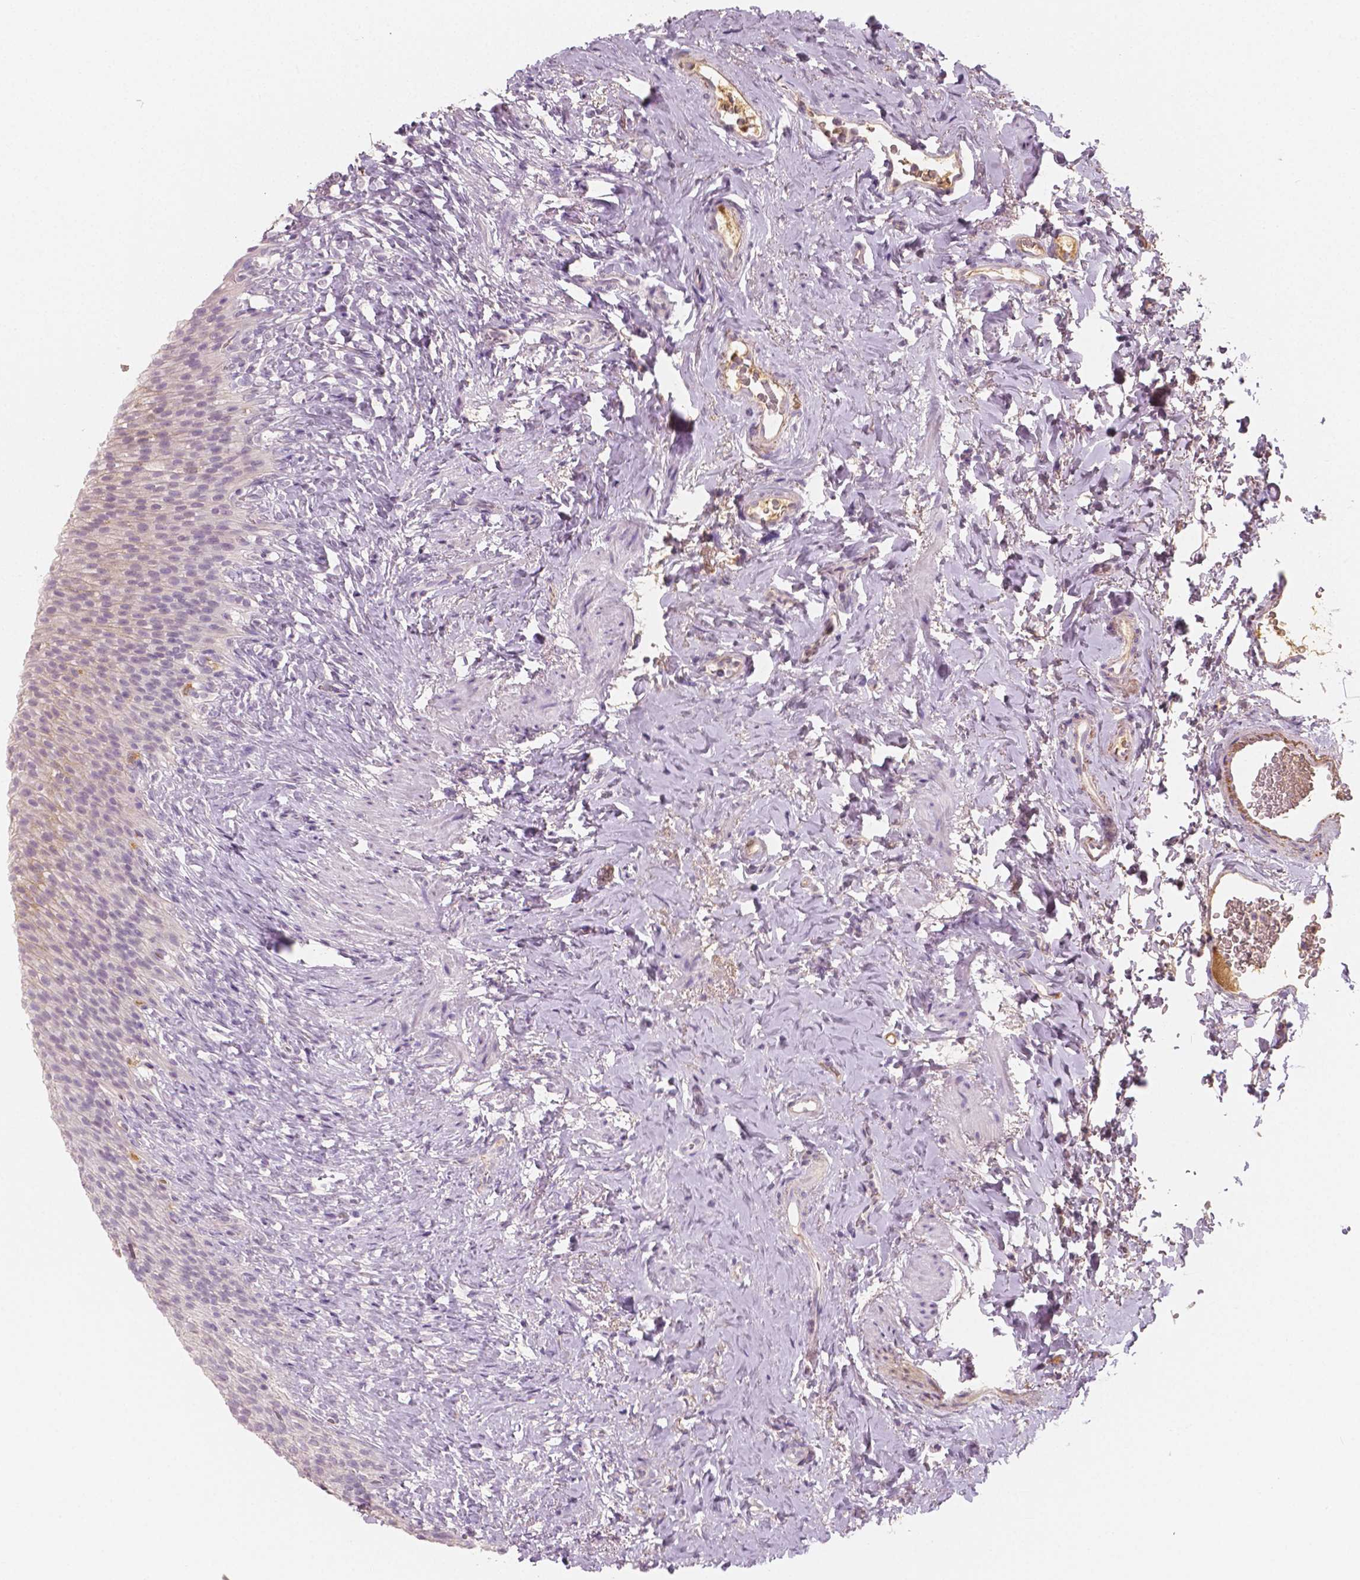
{"staining": {"intensity": "moderate", "quantity": "<25%", "location": "cytoplasmic/membranous"}, "tissue": "urinary bladder", "cell_type": "Urothelial cells", "image_type": "normal", "snomed": [{"axis": "morphology", "description": "Normal tissue, NOS"}, {"axis": "topography", "description": "Urinary bladder"}, {"axis": "topography", "description": "Prostate"}], "caption": "Immunohistochemical staining of unremarkable urinary bladder reveals <25% levels of moderate cytoplasmic/membranous protein expression in about <25% of urothelial cells.", "gene": "APOA4", "patient": {"sex": "male", "age": 76}}